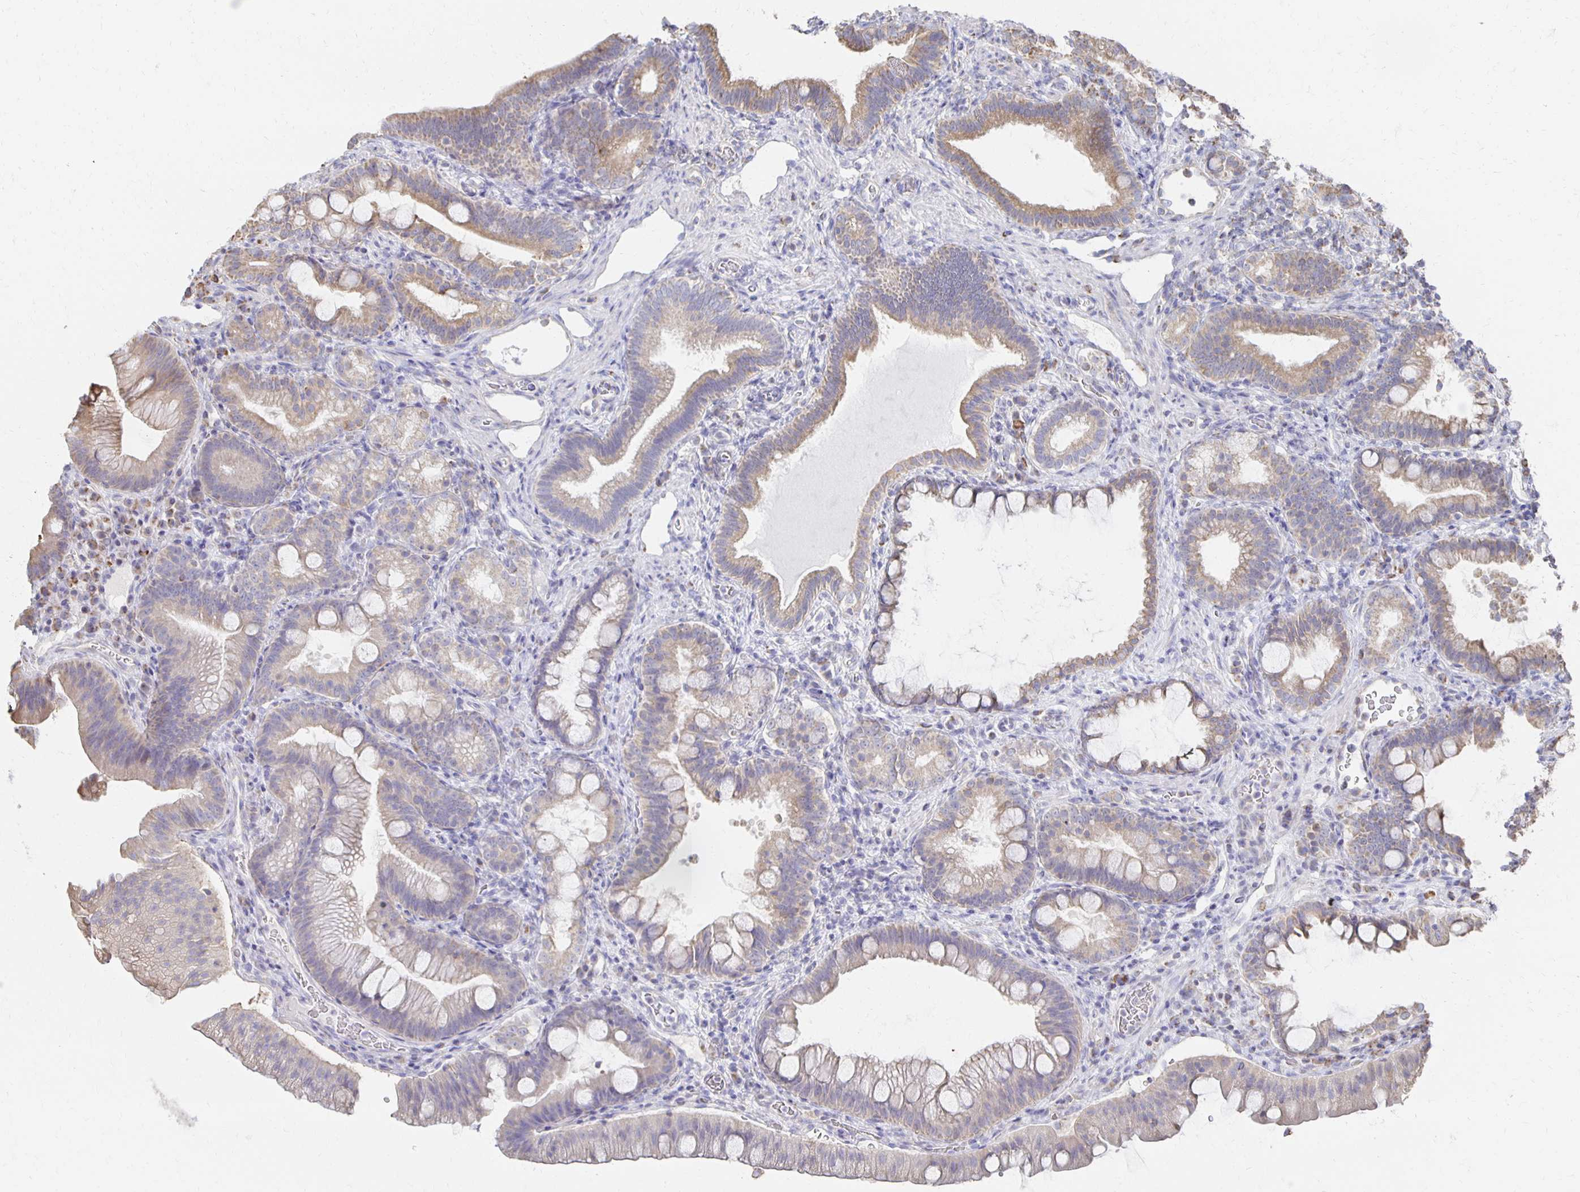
{"staining": {"intensity": "weak", "quantity": "25%-75%", "location": "cytoplasmic/membranous"}, "tissue": "duodenum", "cell_type": "Glandular cells", "image_type": "normal", "snomed": [{"axis": "morphology", "description": "Normal tissue, NOS"}, {"axis": "topography", "description": "Duodenum"}], "caption": "Protein staining reveals weak cytoplasmic/membranous positivity in about 25%-75% of glandular cells in unremarkable duodenum.", "gene": "NKX2", "patient": {"sex": "male", "age": 59}}